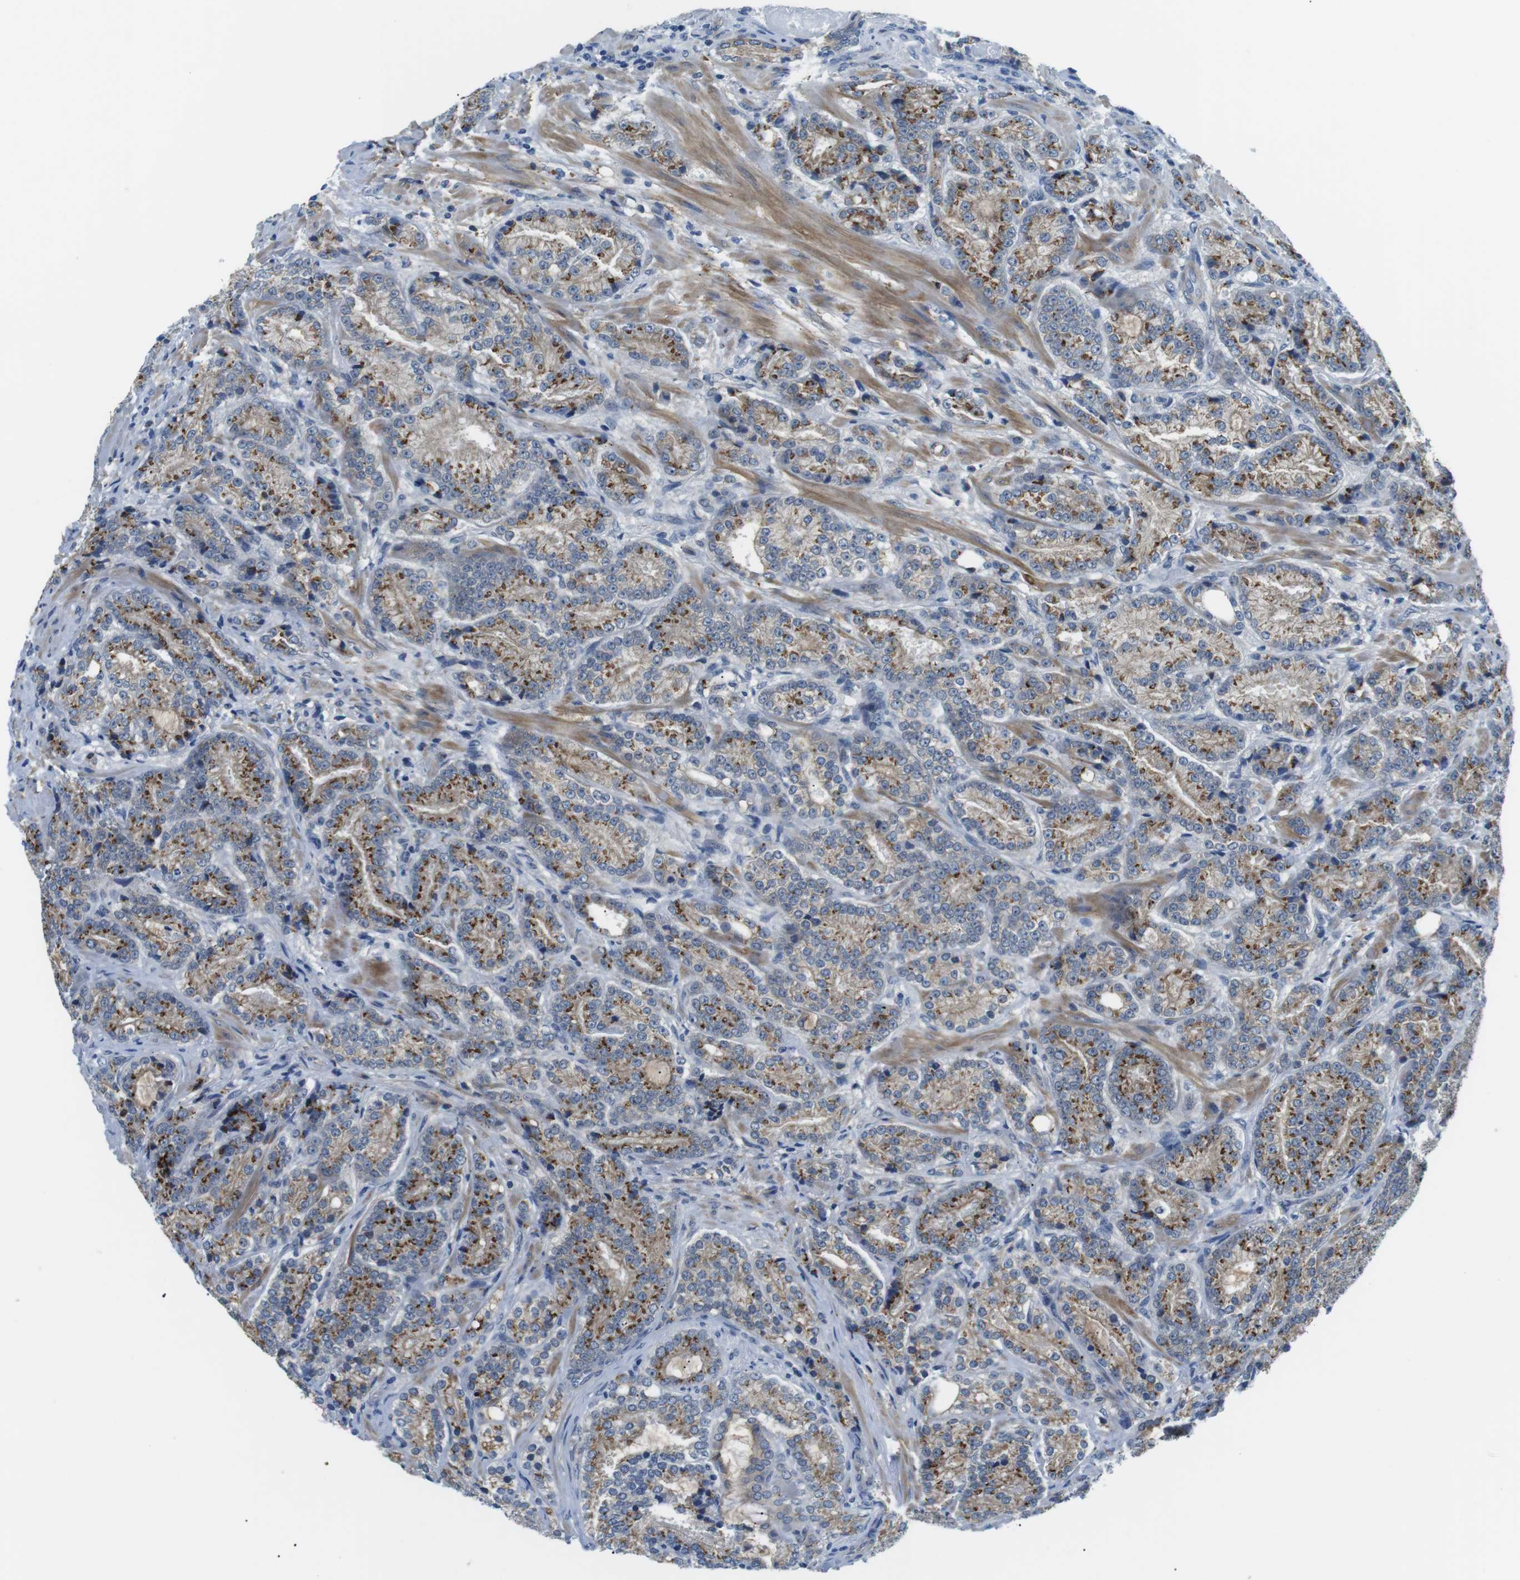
{"staining": {"intensity": "moderate", "quantity": ">75%", "location": "cytoplasmic/membranous"}, "tissue": "prostate cancer", "cell_type": "Tumor cells", "image_type": "cancer", "snomed": [{"axis": "morphology", "description": "Adenocarcinoma, High grade"}, {"axis": "topography", "description": "Prostate"}], "caption": "Human adenocarcinoma (high-grade) (prostate) stained for a protein (brown) reveals moderate cytoplasmic/membranous positive expression in approximately >75% of tumor cells.", "gene": "WSCD1", "patient": {"sex": "male", "age": 61}}